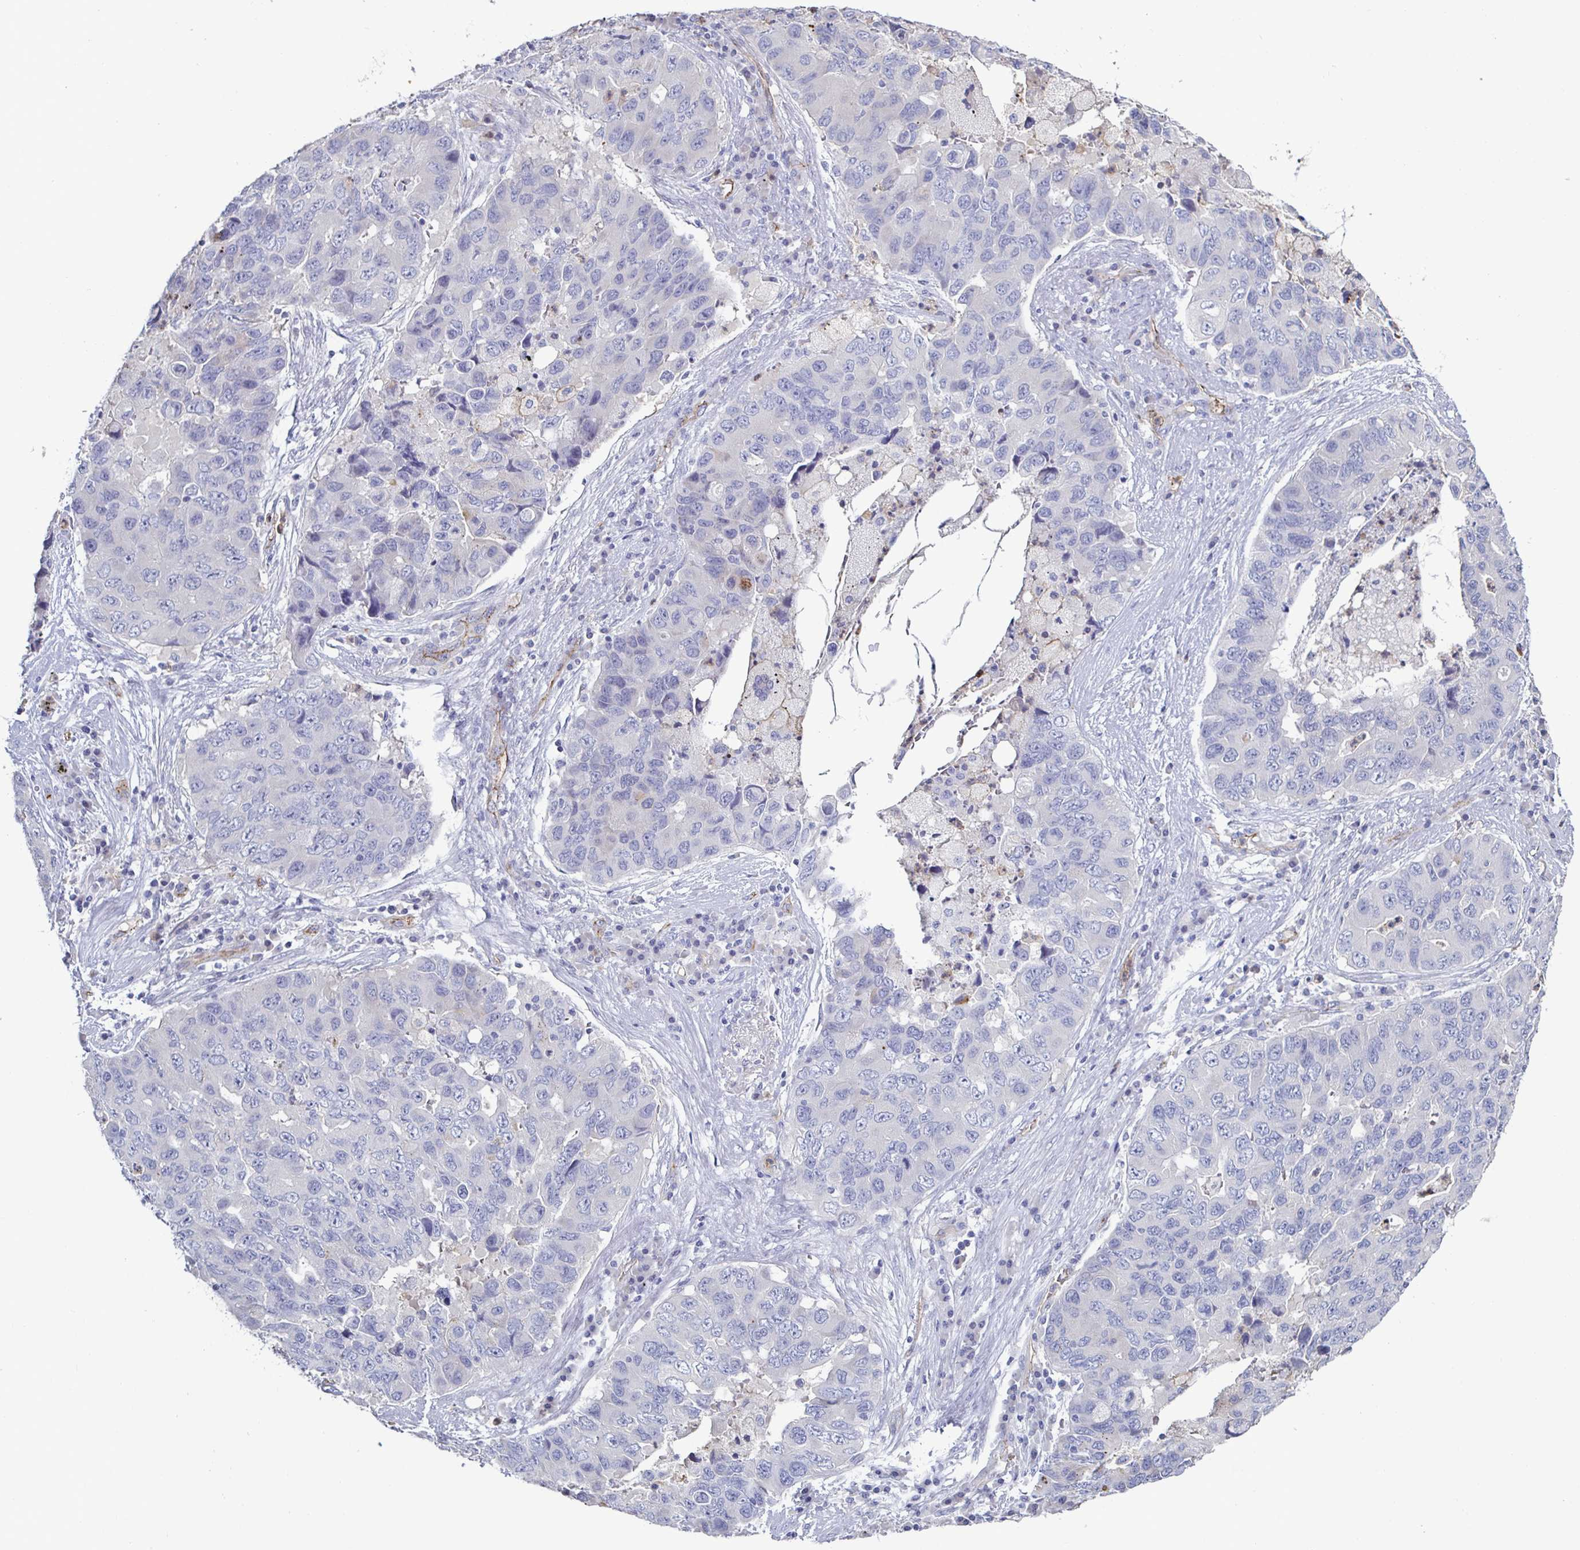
{"staining": {"intensity": "negative", "quantity": "none", "location": "none"}, "tissue": "lung cancer", "cell_type": "Tumor cells", "image_type": "cancer", "snomed": [{"axis": "morphology", "description": "Adenocarcinoma, NOS"}, {"axis": "morphology", "description": "Adenocarcinoma, metastatic, NOS"}, {"axis": "topography", "description": "Lymph node"}, {"axis": "topography", "description": "Lung"}], "caption": "DAB immunohistochemical staining of human adenocarcinoma (lung) shows no significant expression in tumor cells.", "gene": "ACSBG2", "patient": {"sex": "female", "age": 54}}